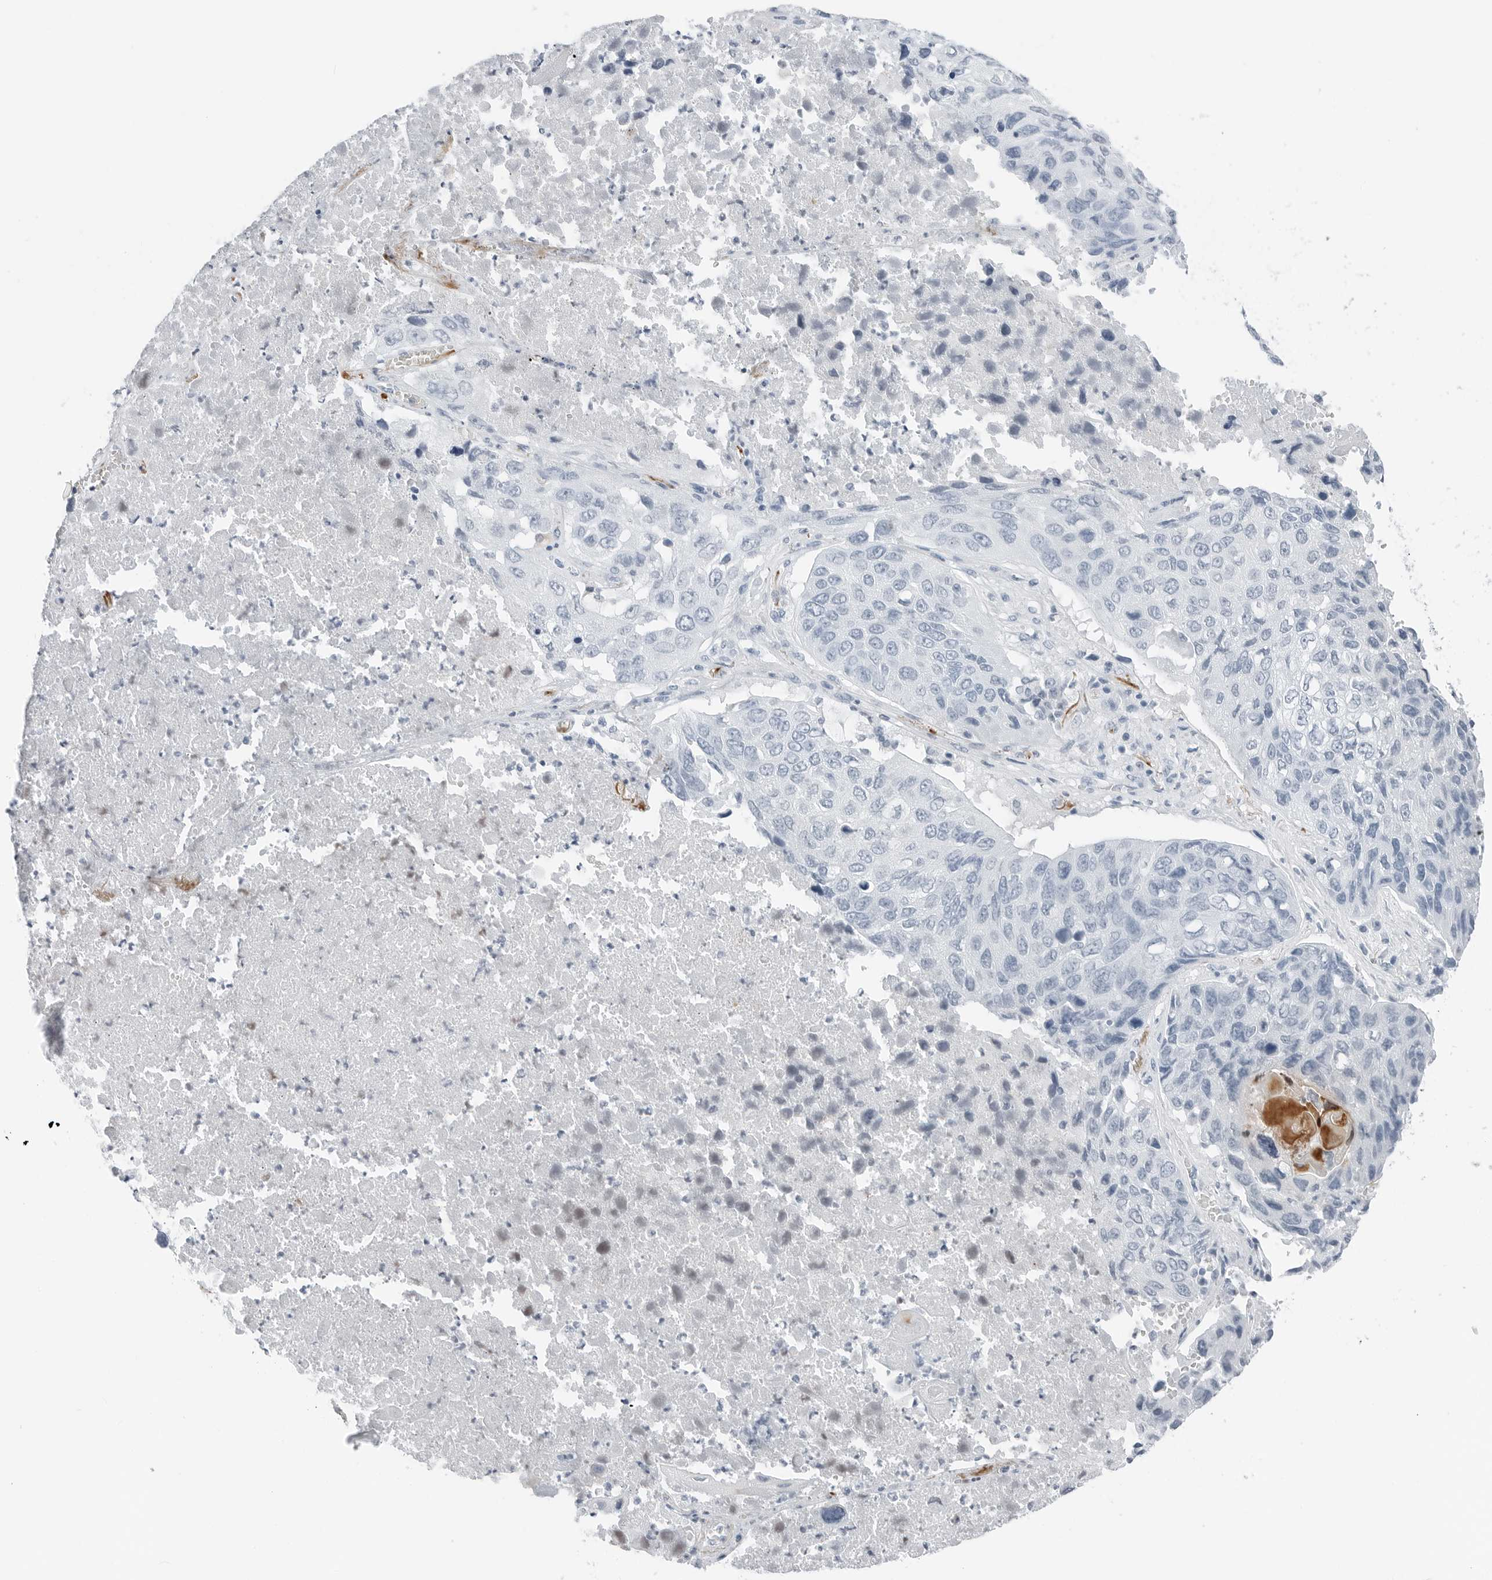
{"staining": {"intensity": "negative", "quantity": "none", "location": "none"}, "tissue": "lung cancer", "cell_type": "Tumor cells", "image_type": "cancer", "snomed": [{"axis": "morphology", "description": "Squamous cell carcinoma, NOS"}, {"axis": "topography", "description": "Lung"}], "caption": "Tumor cells are negative for protein expression in human lung cancer (squamous cell carcinoma).", "gene": "SLPI", "patient": {"sex": "male", "age": 61}}